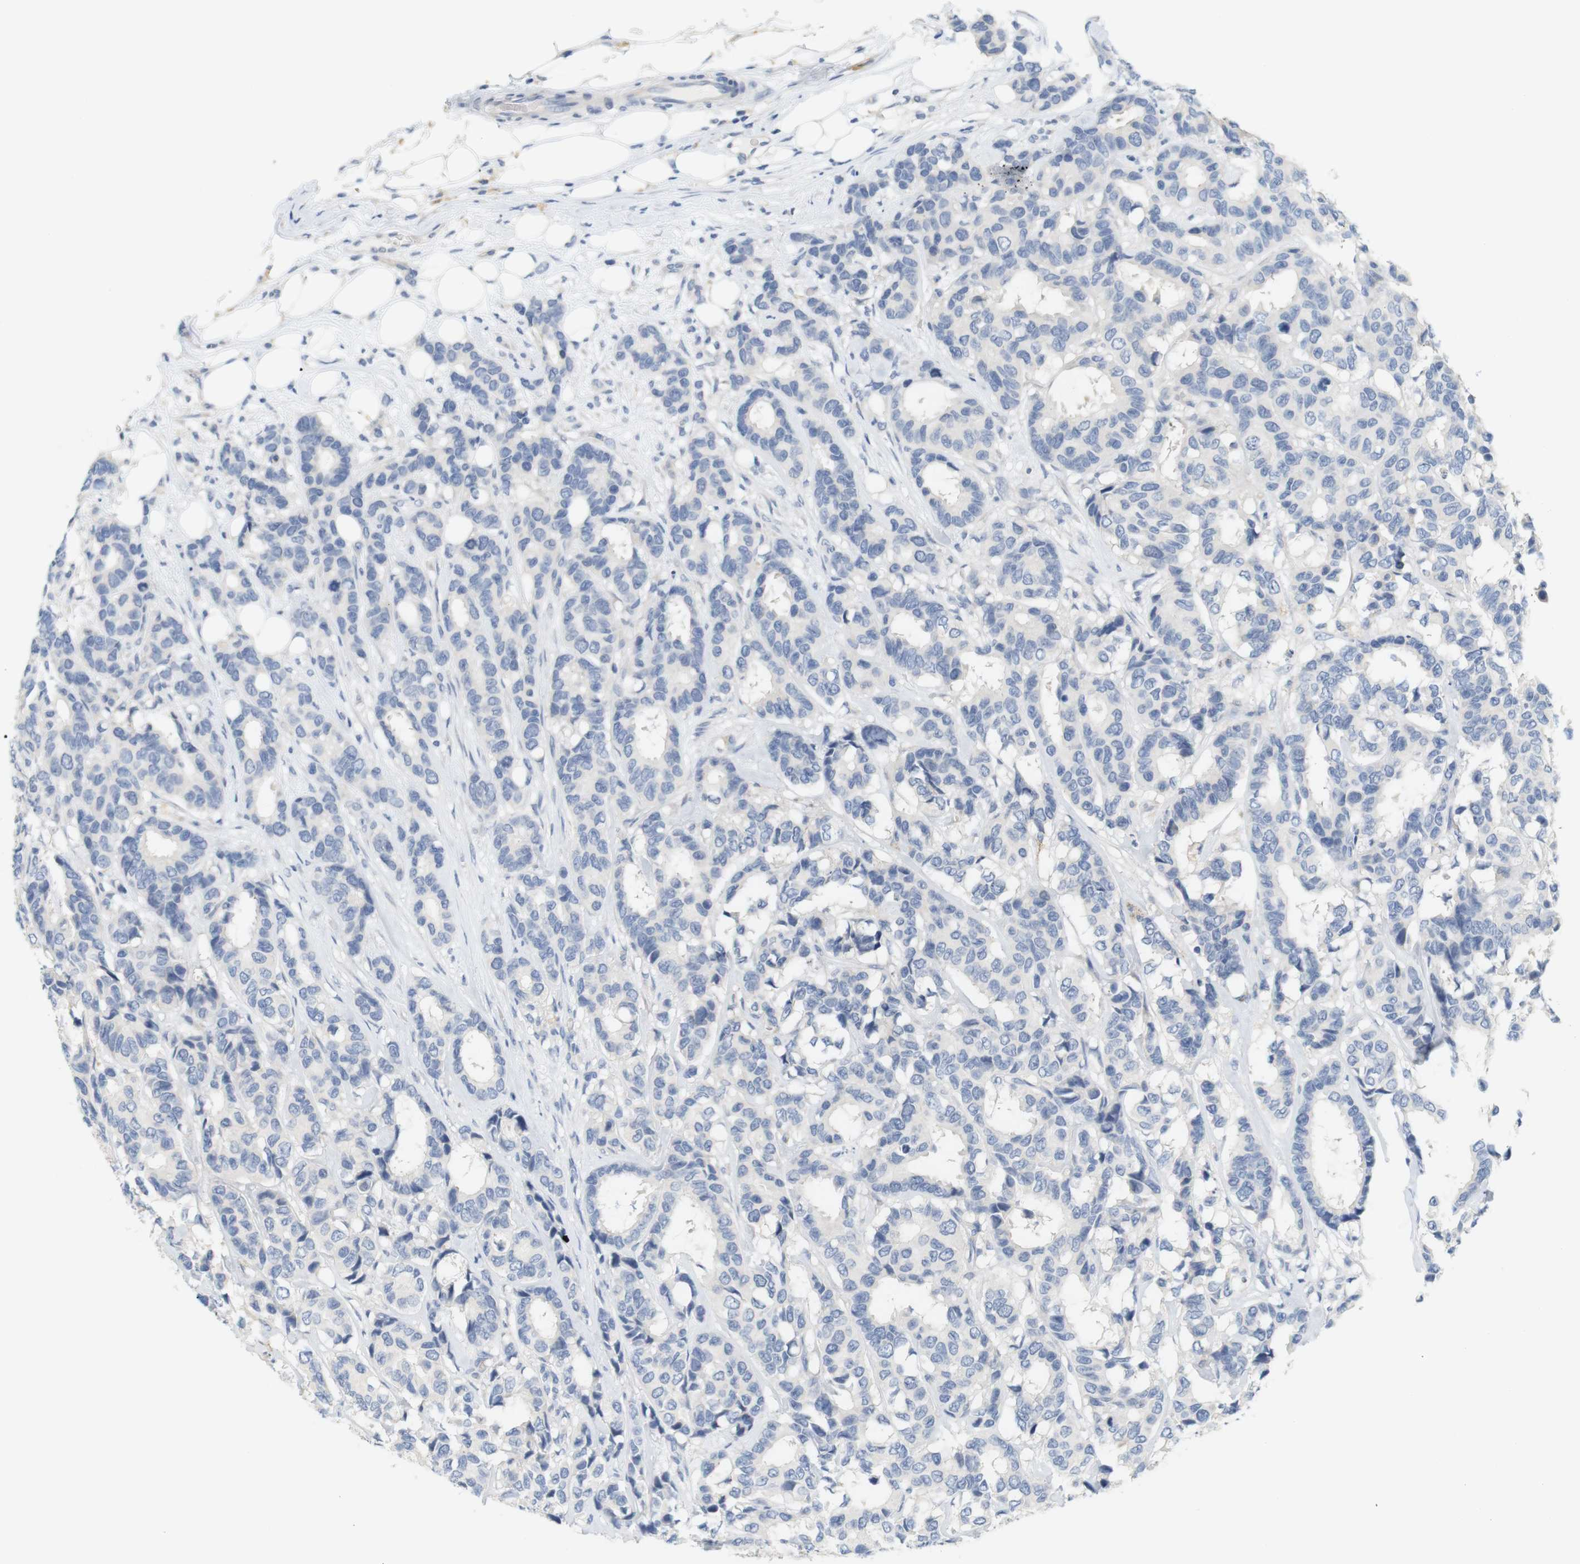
{"staining": {"intensity": "negative", "quantity": "none", "location": "none"}, "tissue": "breast cancer", "cell_type": "Tumor cells", "image_type": "cancer", "snomed": [{"axis": "morphology", "description": "Duct carcinoma"}, {"axis": "topography", "description": "Breast"}], "caption": "DAB immunohistochemical staining of human breast cancer (intraductal carcinoma) demonstrates no significant expression in tumor cells.", "gene": "LRRK2", "patient": {"sex": "female", "age": 87}}